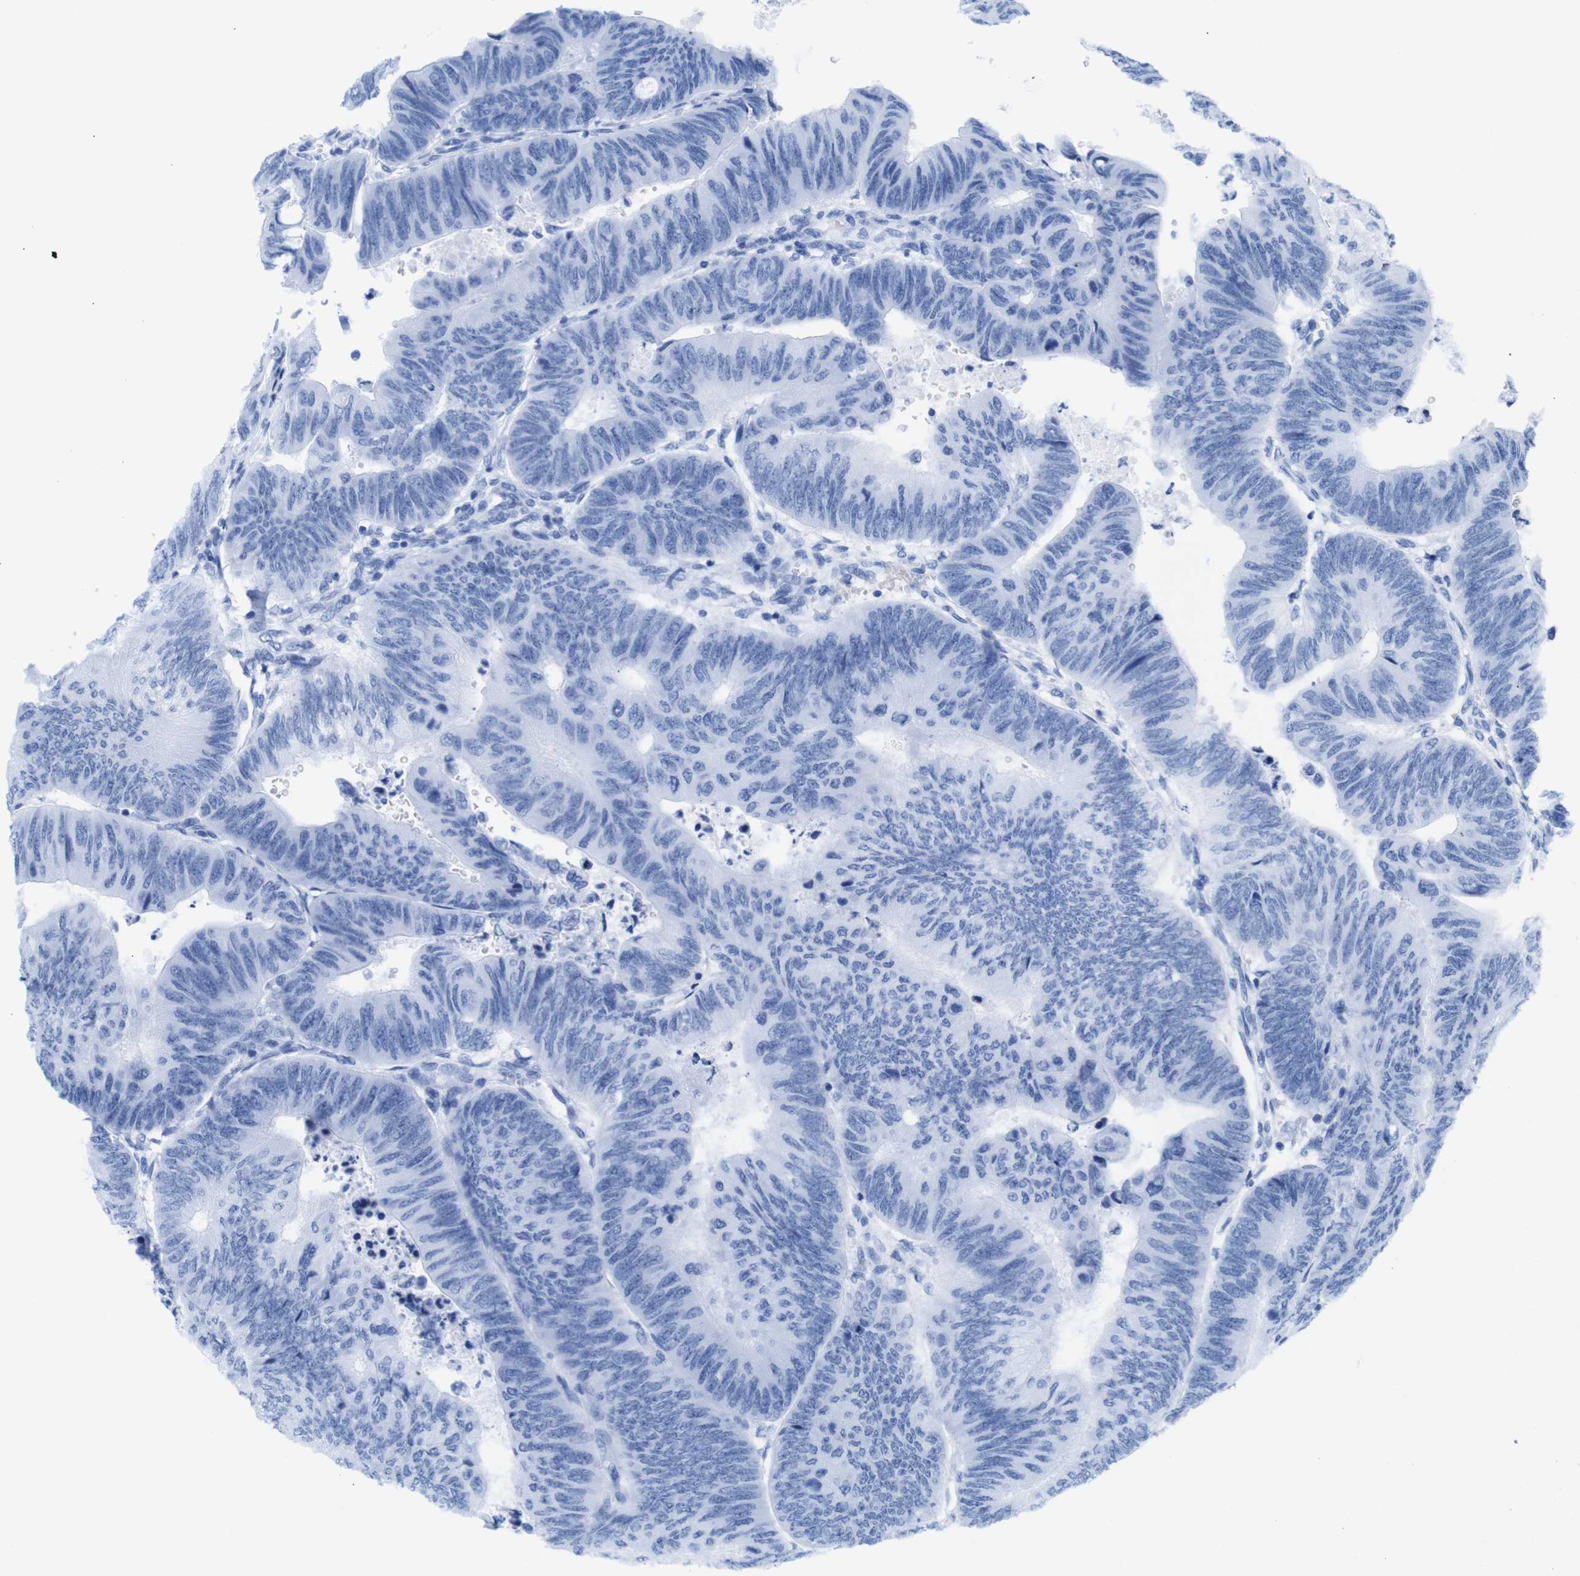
{"staining": {"intensity": "negative", "quantity": "none", "location": "none"}, "tissue": "colorectal cancer", "cell_type": "Tumor cells", "image_type": "cancer", "snomed": [{"axis": "morphology", "description": "Normal tissue, NOS"}, {"axis": "morphology", "description": "Adenocarcinoma, NOS"}, {"axis": "topography", "description": "Rectum"}, {"axis": "topography", "description": "Peripheral nerve tissue"}], "caption": "This is an immunohistochemistry (IHC) histopathology image of colorectal adenocarcinoma. There is no expression in tumor cells.", "gene": "TCEAL9", "patient": {"sex": "male", "age": 92}}